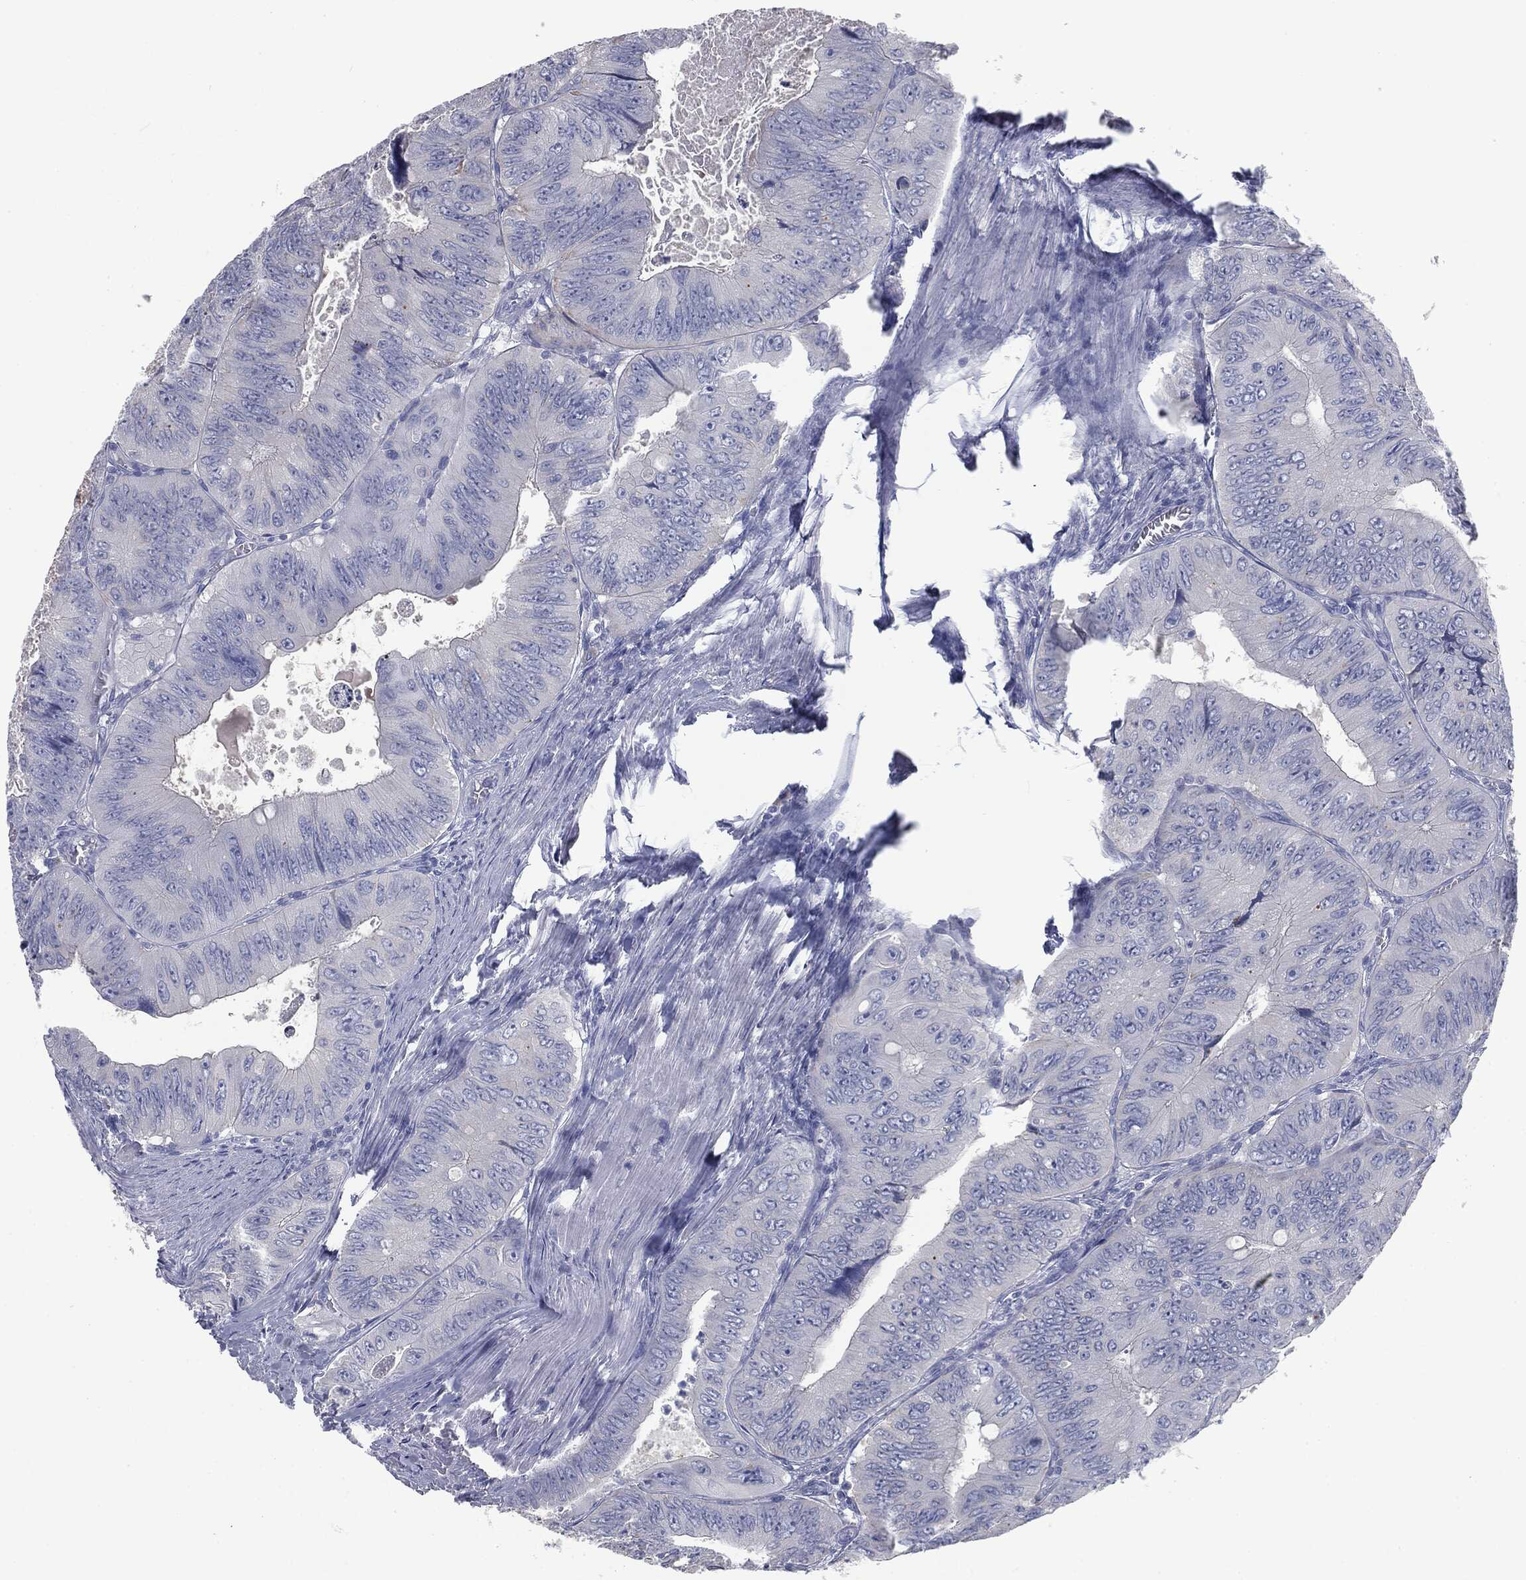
{"staining": {"intensity": "negative", "quantity": "none", "location": "none"}, "tissue": "colorectal cancer", "cell_type": "Tumor cells", "image_type": "cancer", "snomed": [{"axis": "morphology", "description": "Adenocarcinoma, NOS"}, {"axis": "topography", "description": "Colon"}], "caption": "Colorectal cancer (adenocarcinoma) stained for a protein using immunohistochemistry exhibits no positivity tumor cells.", "gene": "CAV3", "patient": {"sex": "female", "age": 84}}